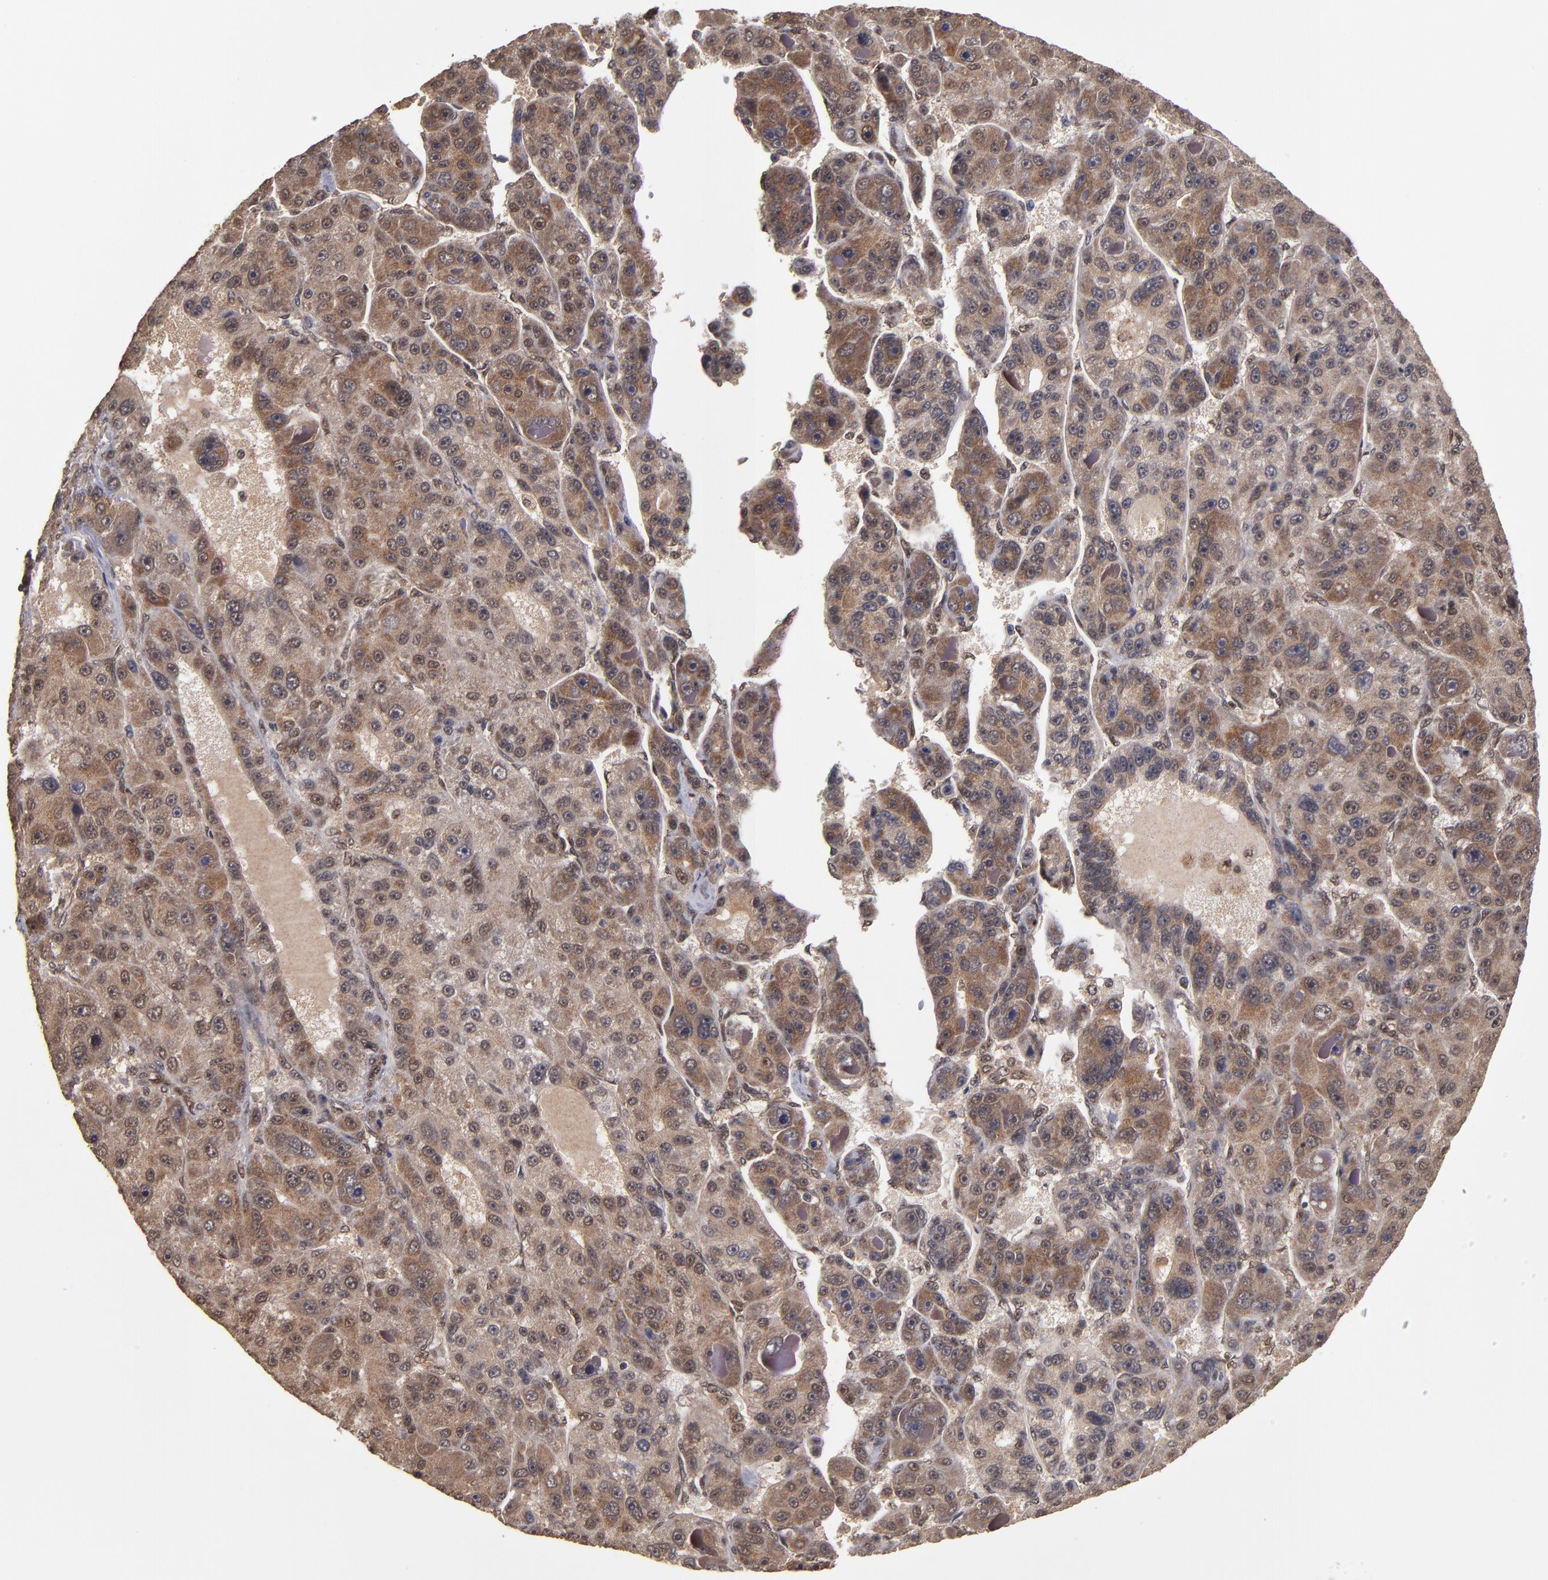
{"staining": {"intensity": "moderate", "quantity": ">75%", "location": "cytoplasmic/membranous"}, "tissue": "liver cancer", "cell_type": "Tumor cells", "image_type": "cancer", "snomed": [{"axis": "morphology", "description": "Carcinoma, Hepatocellular, NOS"}, {"axis": "topography", "description": "Liver"}], "caption": "Moderate cytoplasmic/membranous expression is identified in approximately >75% of tumor cells in liver hepatocellular carcinoma.", "gene": "CUL5", "patient": {"sex": "male", "age": 76}}